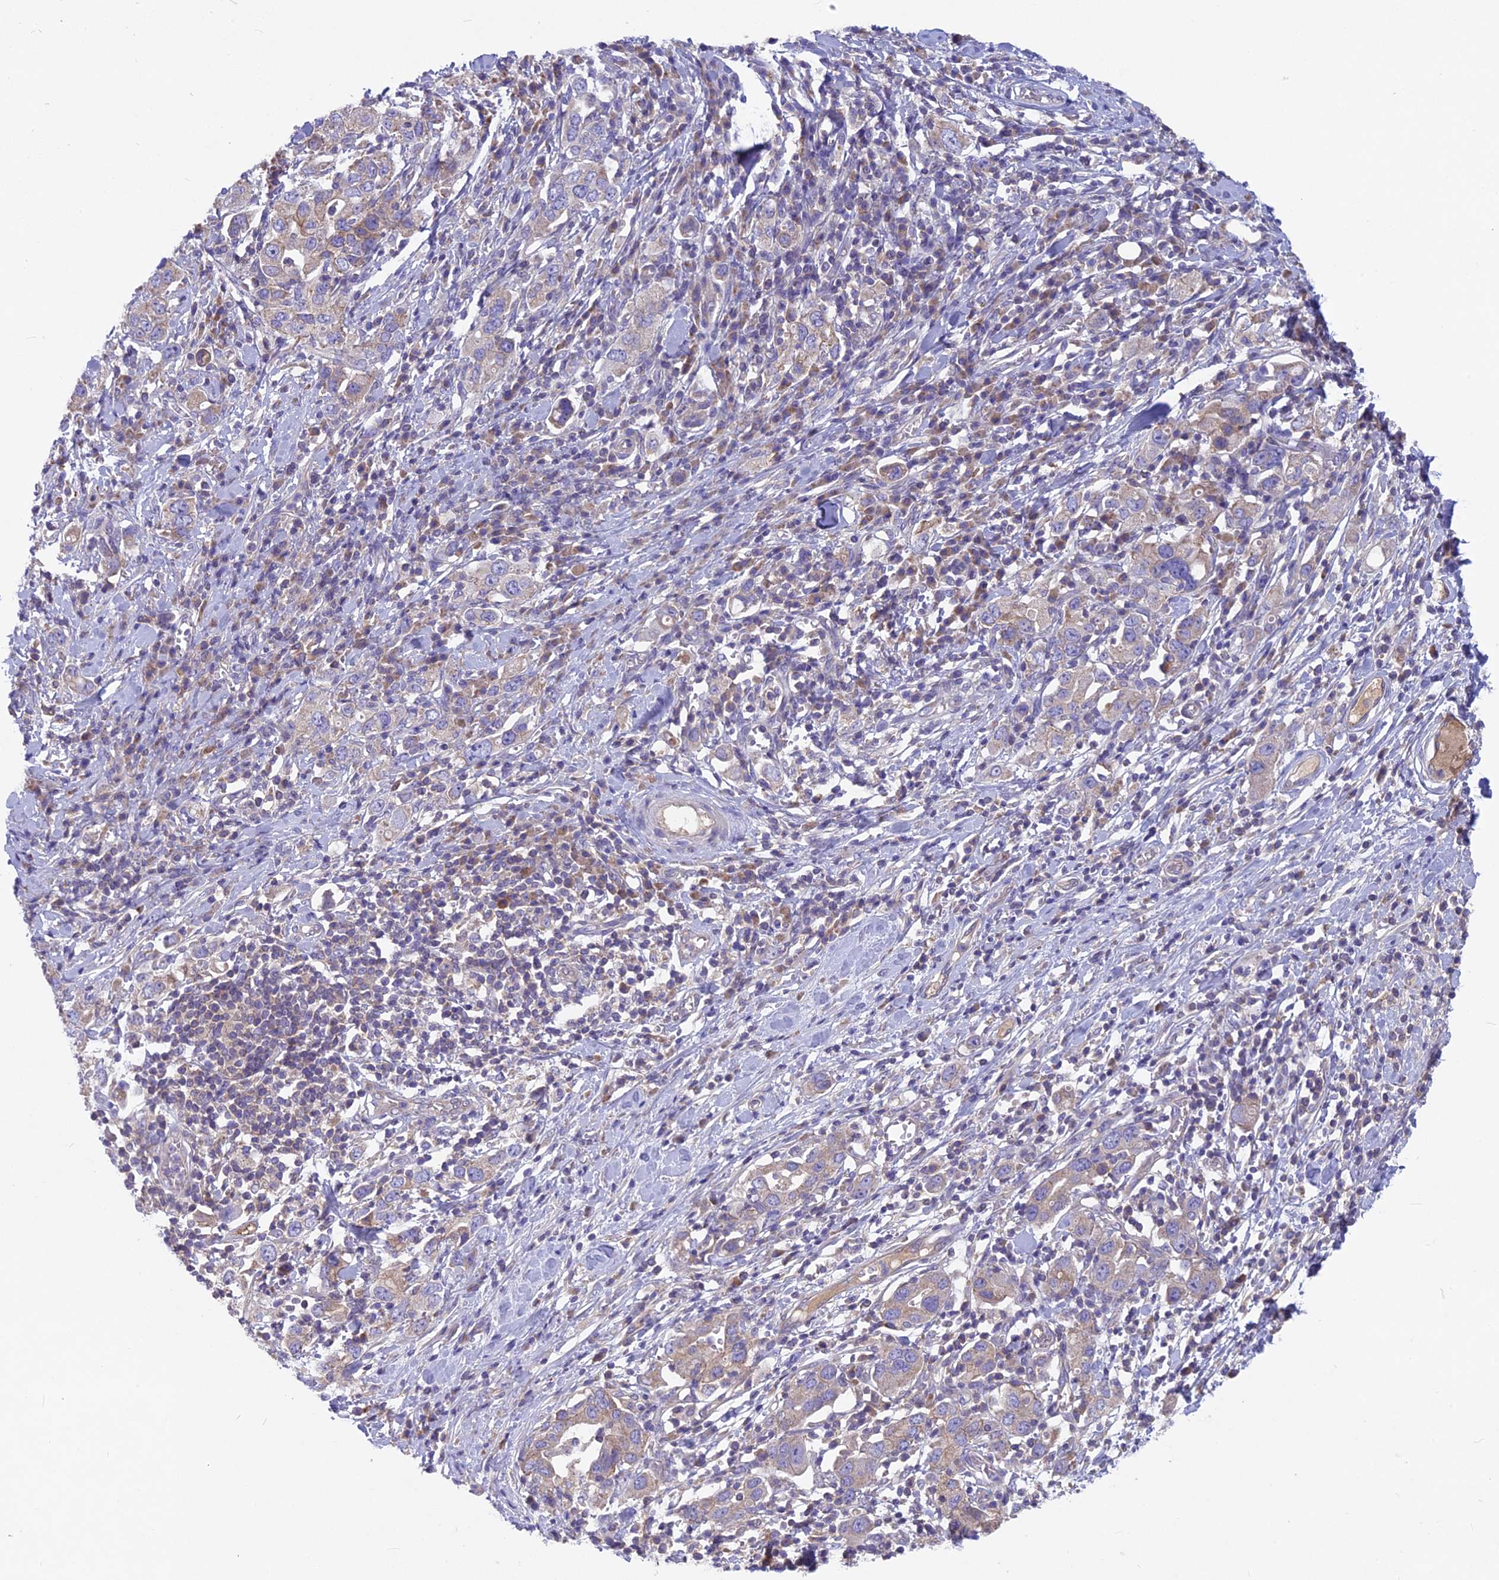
{"staining": {"intensity": "weak", "quantity": "25%-75%", "location": "cytoplasmic/membranous"}, "tissue": "stomach cancer", "cell_type": "Tumor cells", "image_type": "cancer", "snomed": [{"axis": "morphology", "description": "Adenocarcinoma, NOS"}, {"axis": "topography", "description": "Stomach, upper"}], "caption": "Brown immunohistochemical staining in human stomach adenocarcinoma shows weak cytoplasmic/membranous positivity in about 25%-75% of tumor cells. (Stains: DAB in brown, nuclei in blue, Microscopy: brightfield microscopy at high magnification).", "gene": "PZP", "patient": {"sex": "male", "age": 62}}